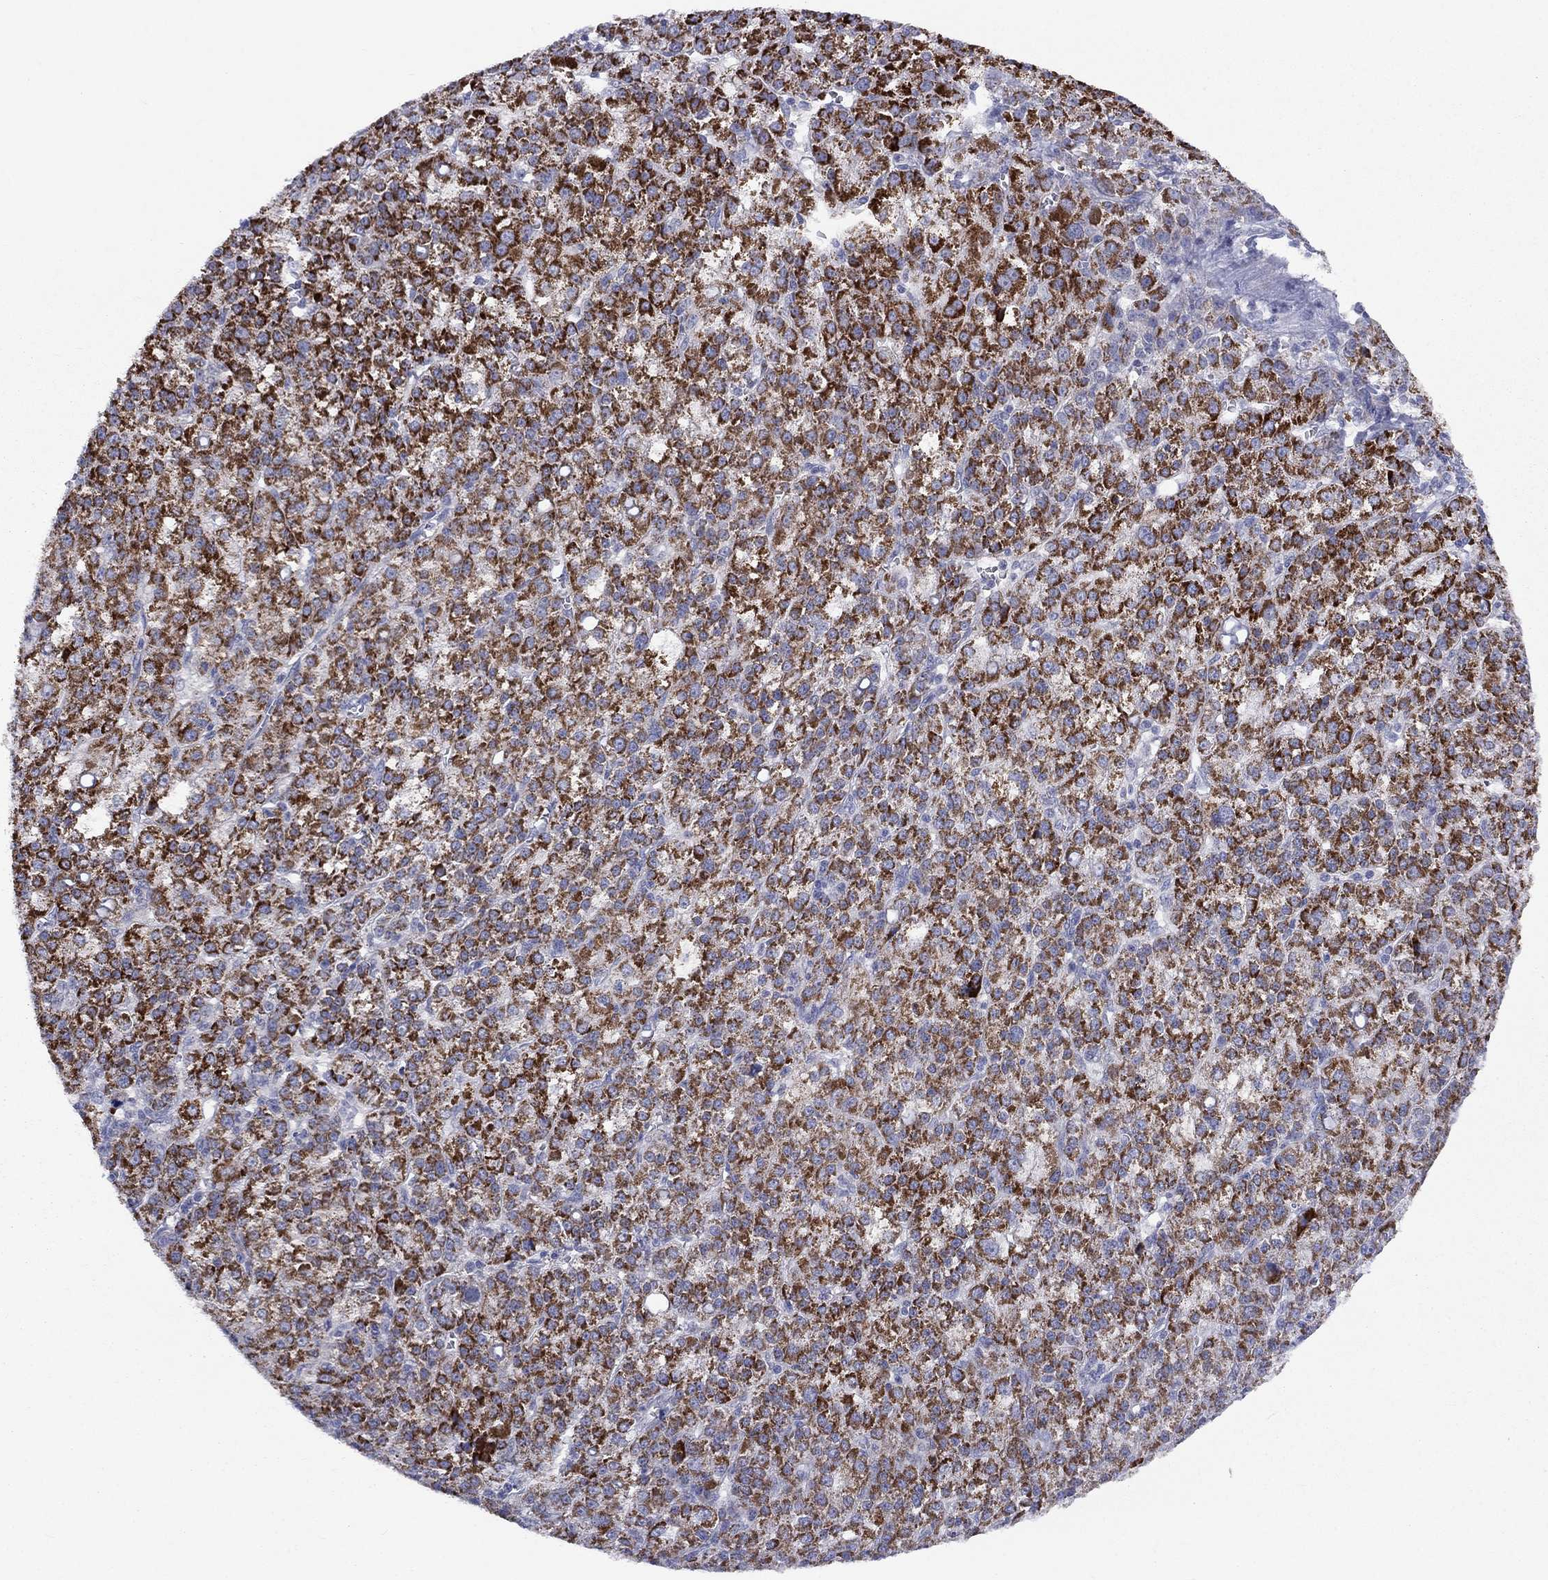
{"staining": {"intensity": "strong", "quantity": "25%-75%", "location": "cytoplasmic/membranous"}, "tissue": "liver cancer", "cell_type": "Tumor cells", "image_type": "cancer", "snomed": [{"axis": "morphology", "description": "Carcinoma, Hepatocellular, NOS"}, {"axis": "topography", "description": "Liver"}], "caption": "Protein expression analysis of liver hepatocellular carcinoma shows strong cytoplasmic/membranous staining in about 25%-75% of tumor cells.", "gene": "CACNA1A", "patient": {"sex": "female", "age": 60}}